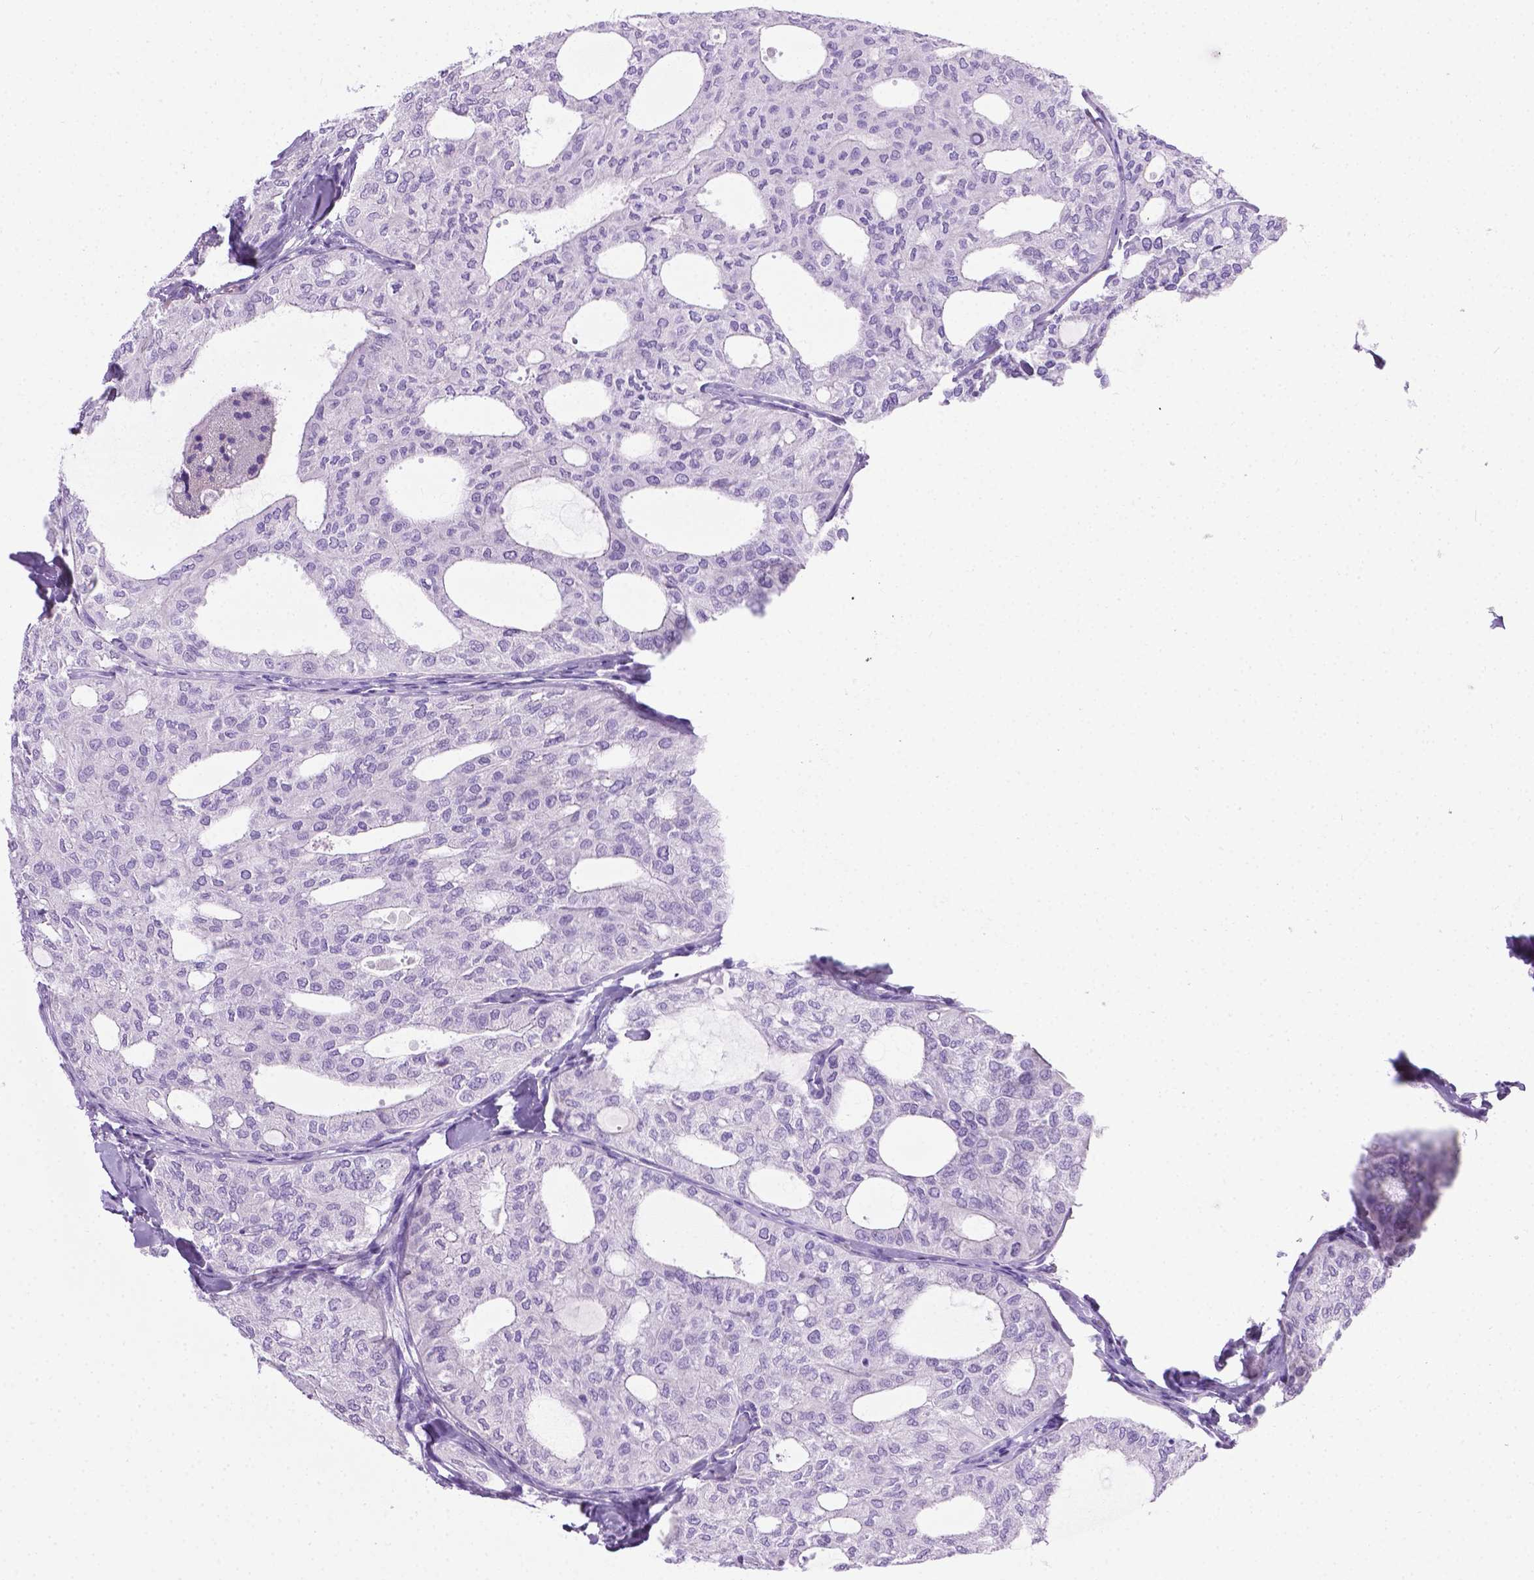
{"staining": {"intensity": "negative", "quantity": "none", "location": "none"}, "tissue": "thyroid cancer", "cell_type": "Tumor cells", "image_type": "cancer", "snomed": [{"axis": "morphology", "description": "Follicular adenoma carcinoma, NOS"}, {"axis": "topography", "description": "Thyroid gland"}], "caption": "Follicular adenoma carcinoma (thyroid) was stained to show a protein in brown. There is no significant expression in tumor cells. (DAB (3,3'-diaminobenzidine) IHC visualized using brightfield microscopy, high magnification).", "gene": "LELP1", "patient": {"sex": "male", "age": 75}}